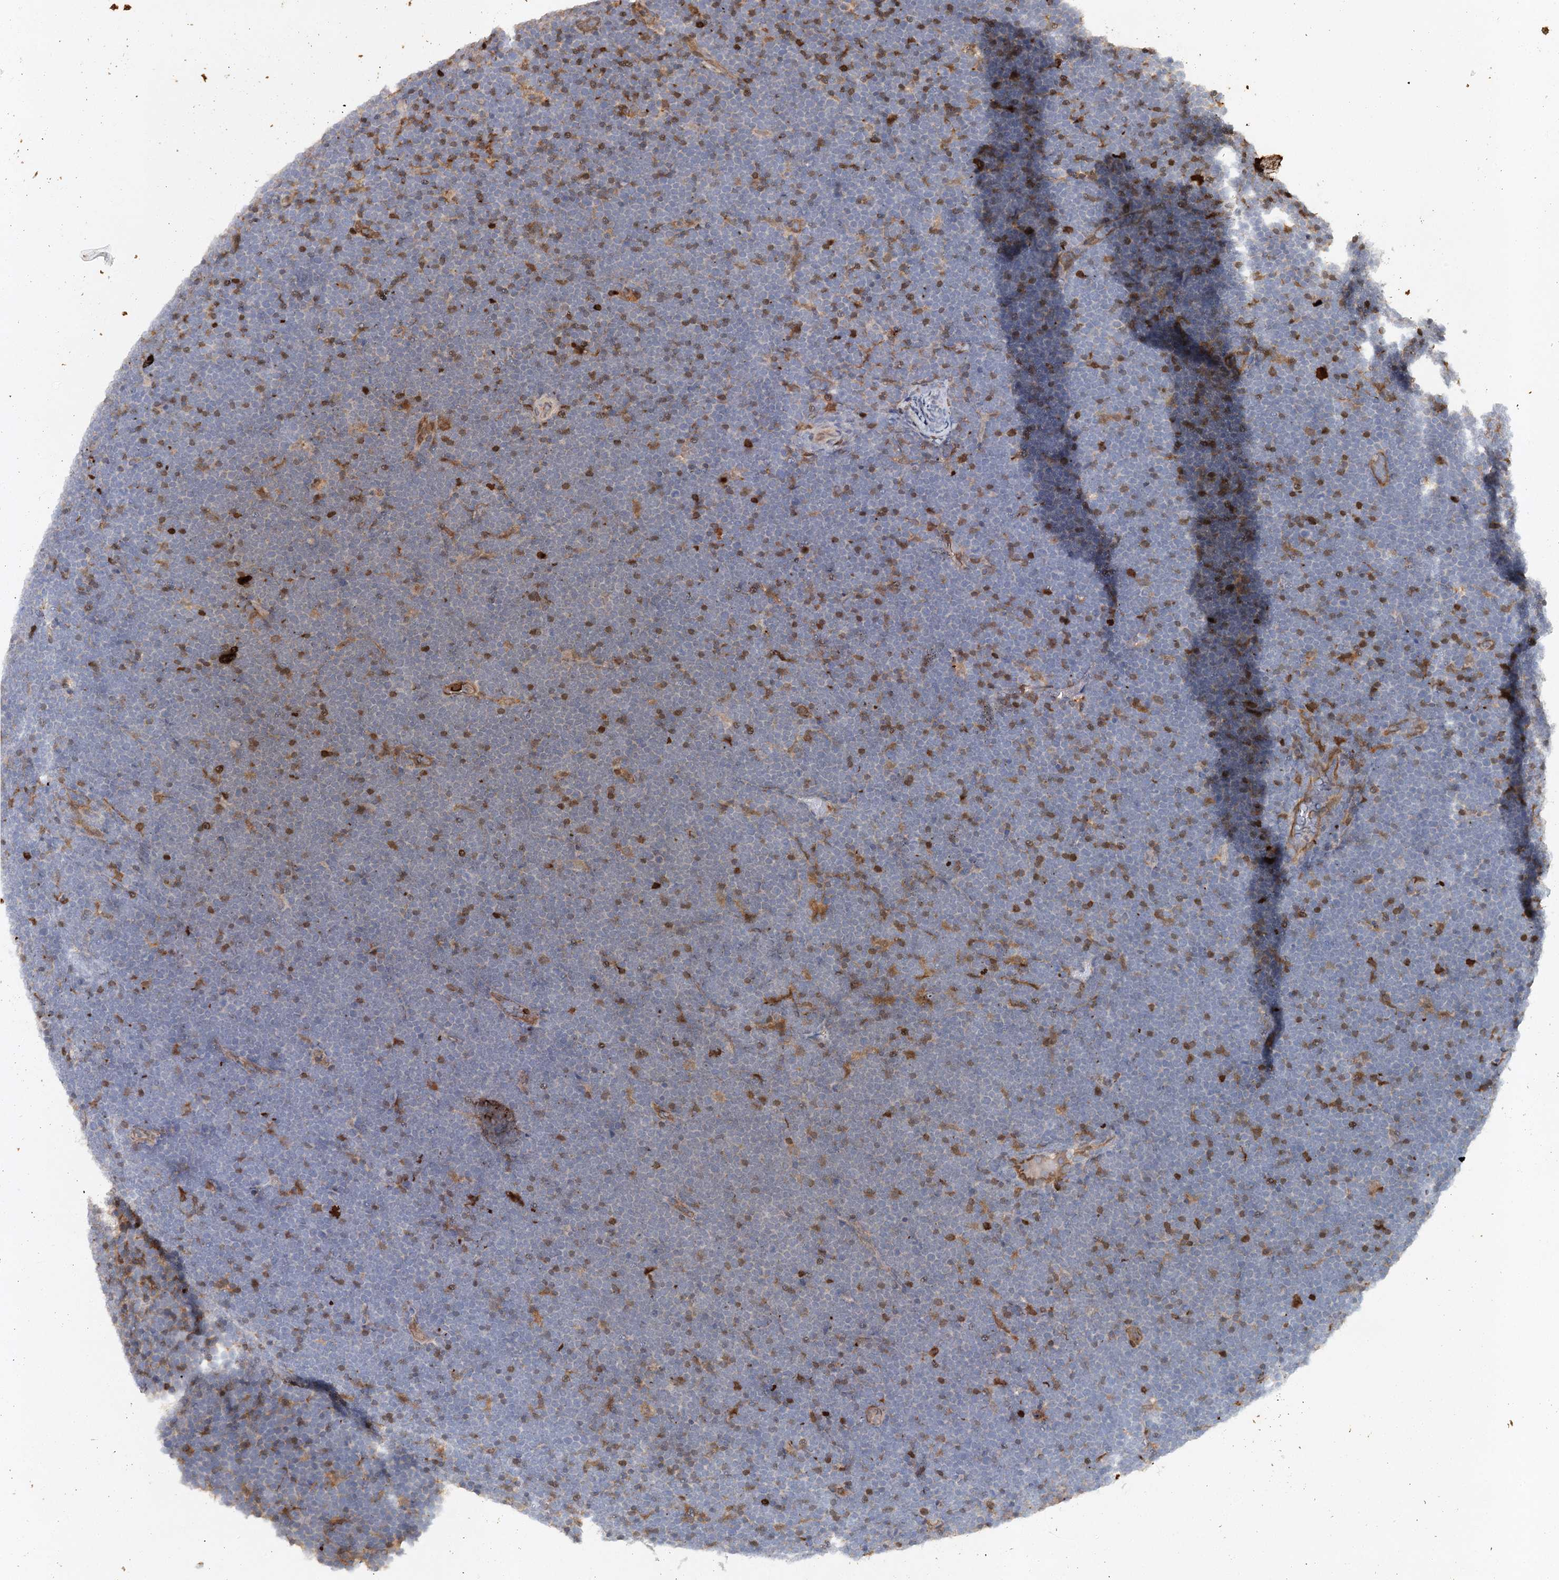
{"staining": {"intensity": "strong", "quantity": "<25%", "location": "cytoplasmic/membranous"}, "tissue": "lymphoma", "cell_type": "Tumor cells", "image_type": "cancer", "snomed": [{"axis": "morphology", "description": "Malignant lymphoma, non-Hodgkin's type, High grade"}, {"axis": "topography", "description": "Lymph node"}], "caption": "High-grade malignant lymphoma, non-Hodgkin's type stained with immunohistochemistry (IHC) demonstrates strong cytoplasmic/membranous expression in approximately <25% of tumor cells.", "gene": "SLC41A2", "patient": {"sex": "male", "age": 13}}